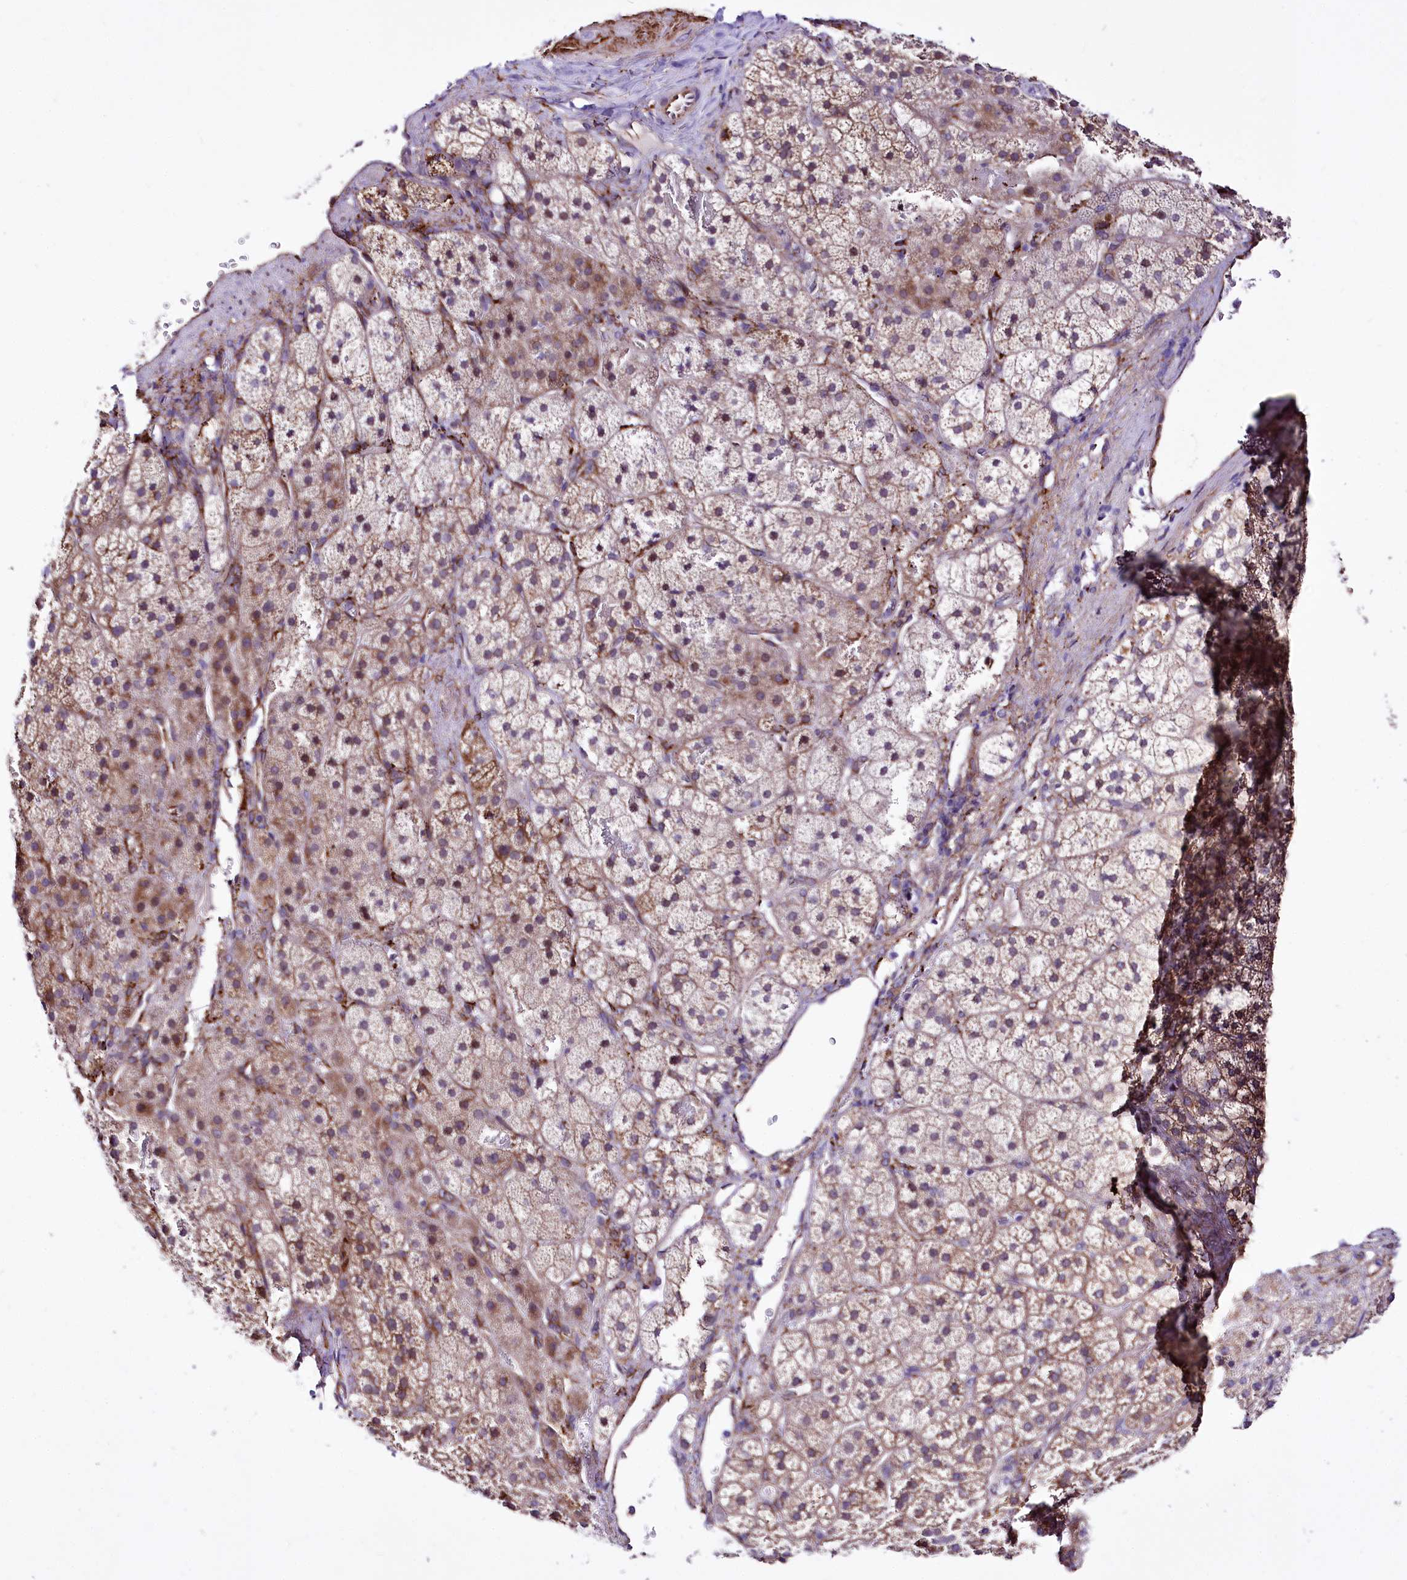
{"staining": {"intensity": "moderate", "quantity": "25%-75%", "location": "cytoplasmic/membranous"}, "tissue": "adrenal gland", "cell_type": "Glandular cells", "image_type": "normal", "snomed": [{"axis": "morphology", "description": "Normal tissue, NOS"}, {"axis": "topography", "description": "Adrenal gland"}], "caption": "An IHC photomicrograph of normal tissue is shown. Protein staining in brown shows moderate cytoplasmic/membranous positivity in adrenal gland within glandular cells. The protein is stained brown, and the nuclei are stained in blue (DAB (3,3'-diaminobenzidine) IHC with brightfield microscopy, high magnification).", "gene": "WWC1", "patient": {"sex": "female", "age": 44}}